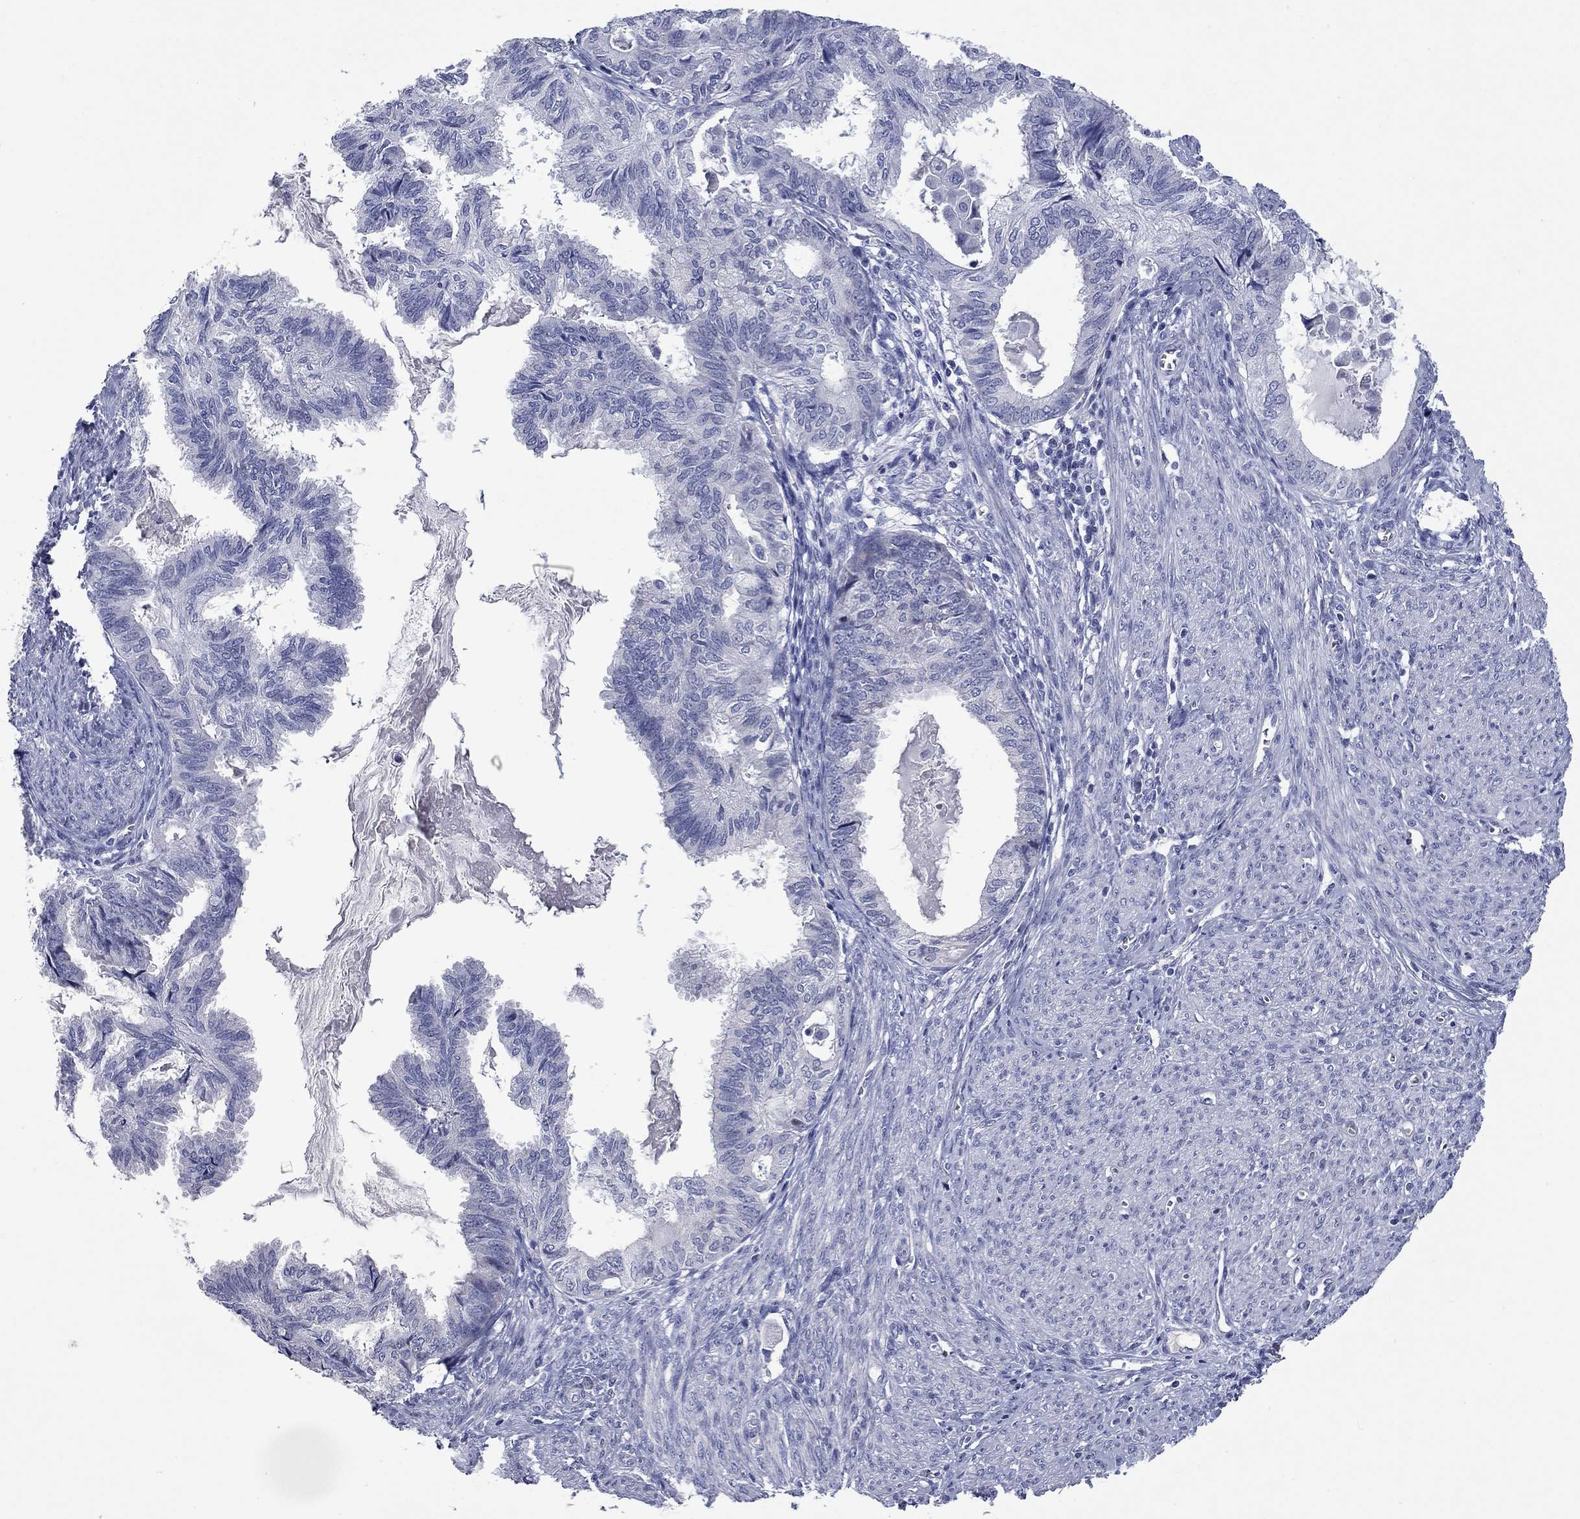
{"staining": {"intensity": "negative", "quantity": "none", "location": "none"}, "tissue": "endometrial cancer", "cell_type": "Tumor cells", "image_type": "cancer", "snomed": [{"axis": "morphology", "description": "Adenocarcinoma, NOS"}, {"axis": "topography", "description": "Endometrium"}], "caption": "Immunohistochemistry (IHC) micrograph of endometrial cancer (adenocarcinoma) stained for a protein (brown), which shows no expression in tumor cells.", "gene": "UNC119B", "patient": {"sex": "female", "age": 86}}